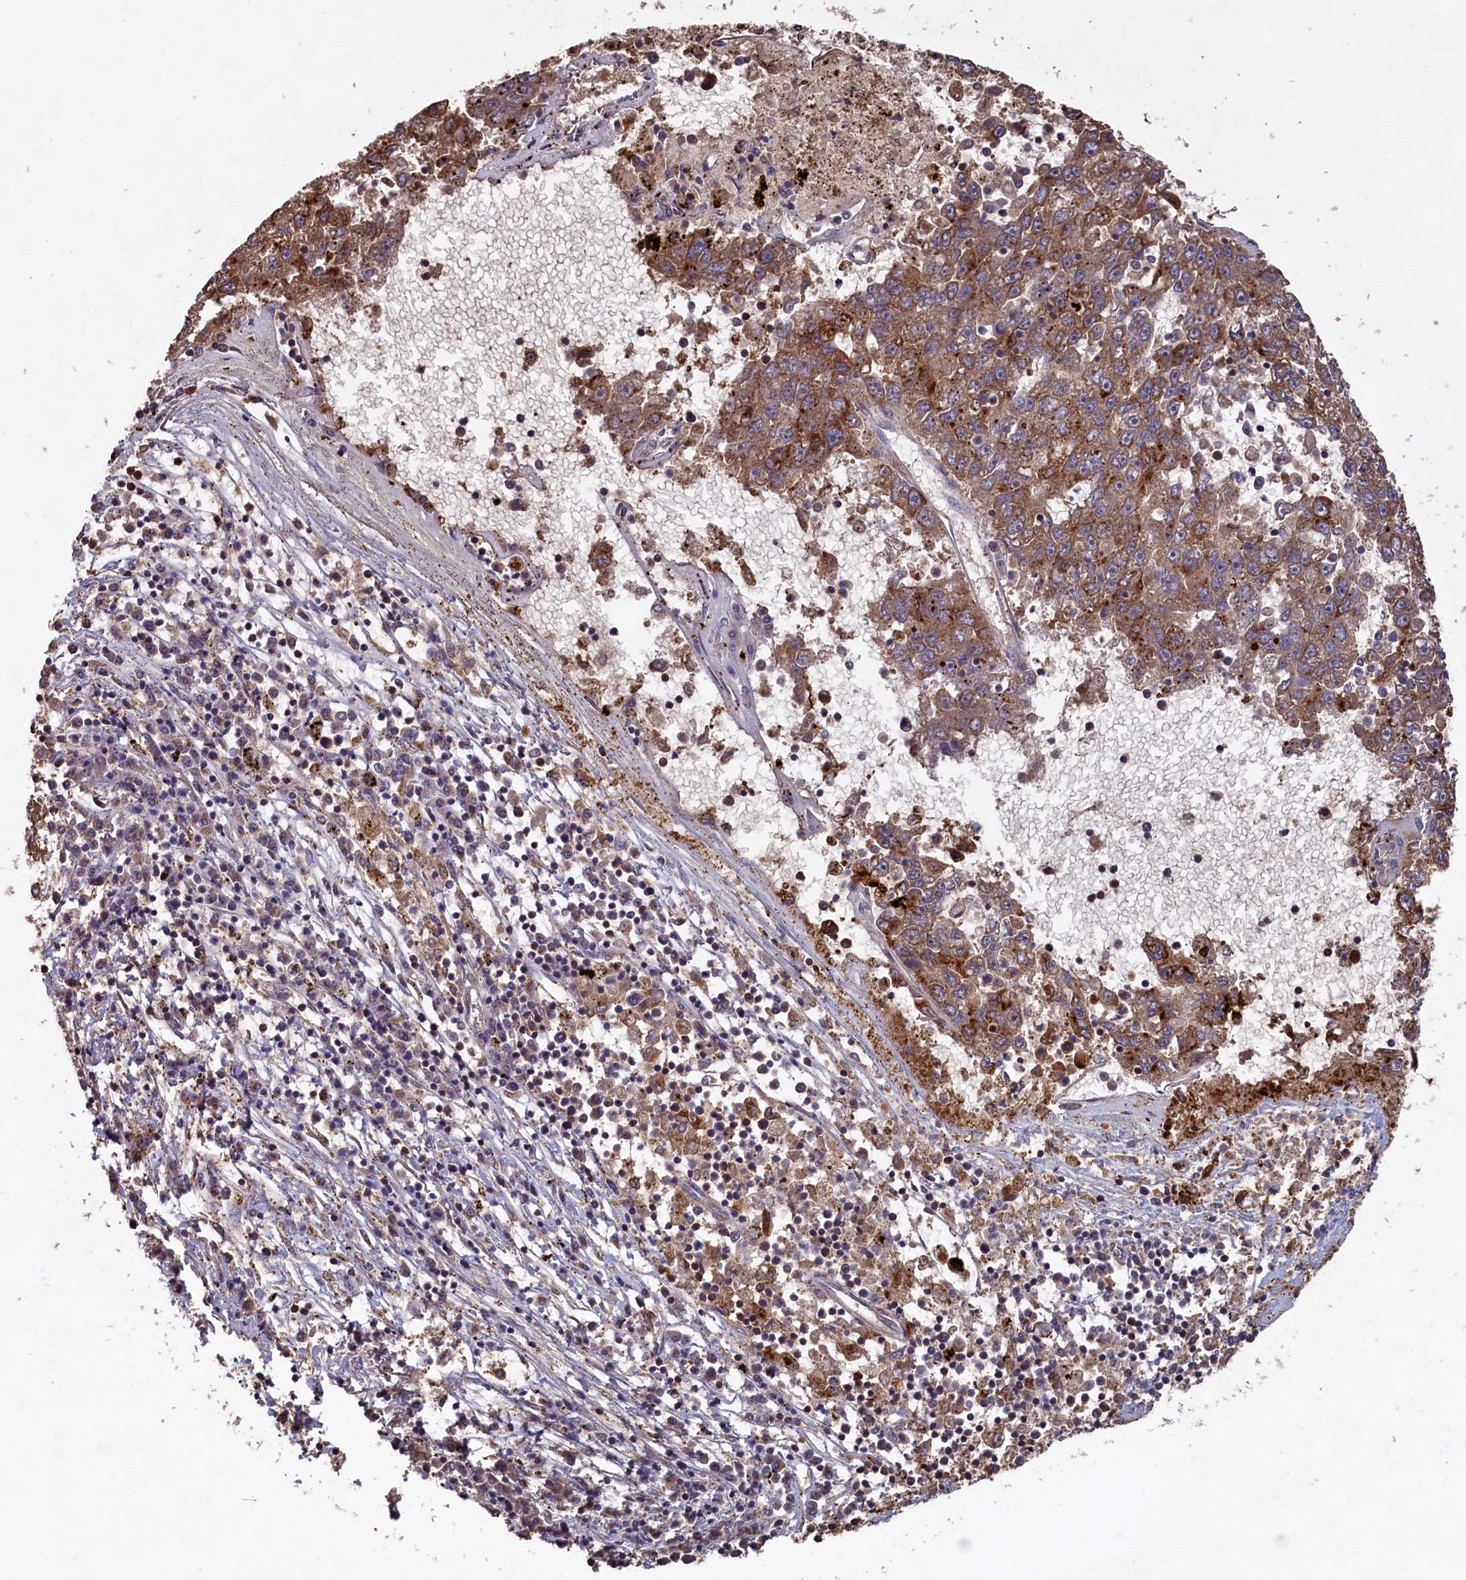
{"staining": {"intensity": "moderate", "quantity": ">75%", "location": "cytoplasmic/membranous"}, "tissue": "liver cancer", "cell_type": "Tumor cells", "image_type": "cancer", "snomed": [{"axis": "morphology", "description": "Carcinoma, Hepatocellular, NOS"}, {"axis": "topography", "description": "Liver"}], "caption": "Protein expression analysis of hepatocellular carcinoma (liver) exhibits moderate cytoplasmic/membranous positivity in approximately >75% of tumor cells.", "gene": "NAA60", "patient": {"sex": "male", "age": 49}}